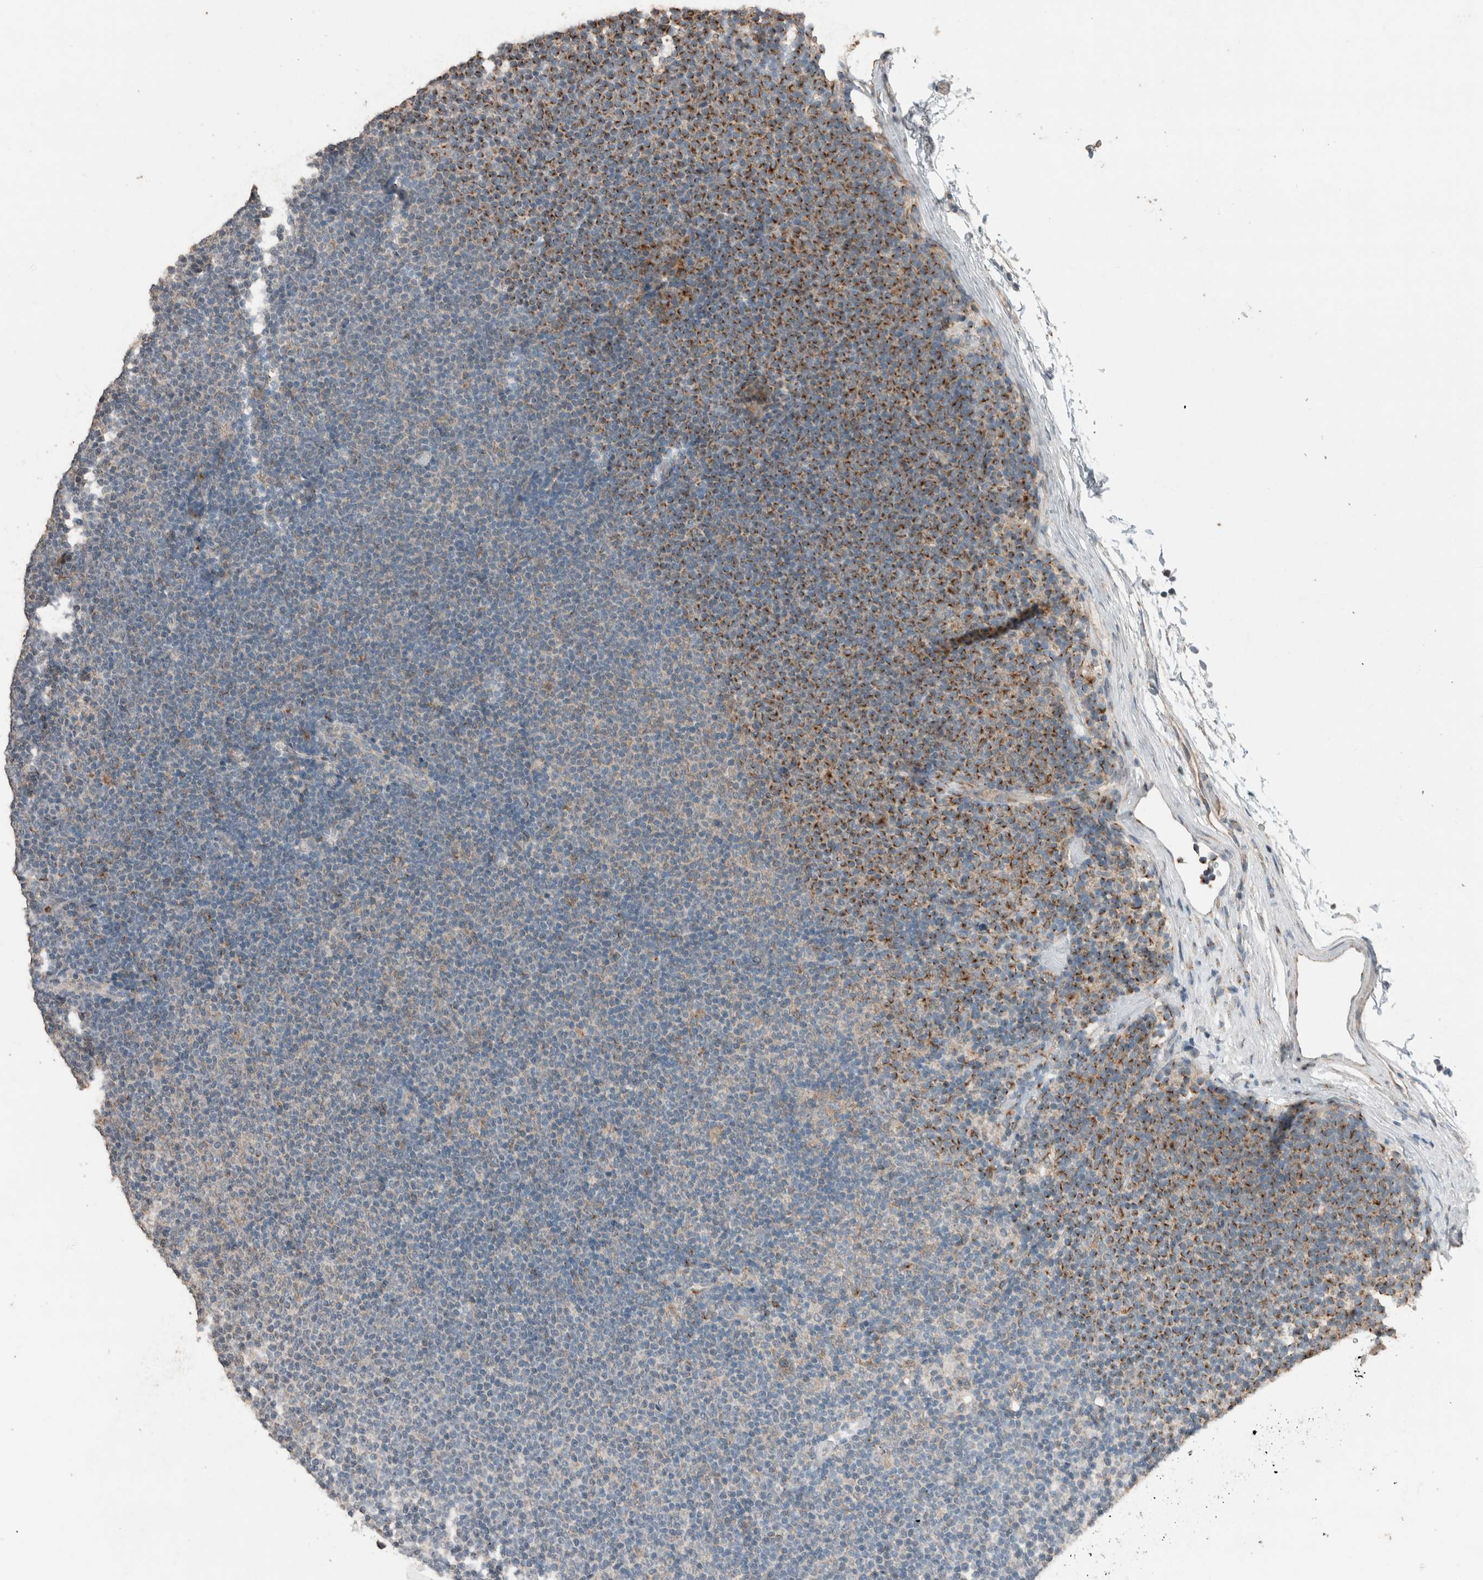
{"staining": {"intensity": "moderate", "quantity": "25%-75%", "location": "cytoplasmic/membranous"}, "tissue": "lymphoma", "cell_type": "Tumor cells", "image_type": "cancer", "snomed": [{"axis": "morphology", "description": "Malignant lymphoma, non-Hodgkin's type, Low grade"}, {"axis": "topography", "description": "Lymph node"}], "caption": "IHC of lymphoma demonstrates medium levels of moderate cytoplasmic/membranous expression in approximately 25%-75% of tumor cells.", "gene": "ACVR2B", "patient": {"sex": "female", "age": 53}}